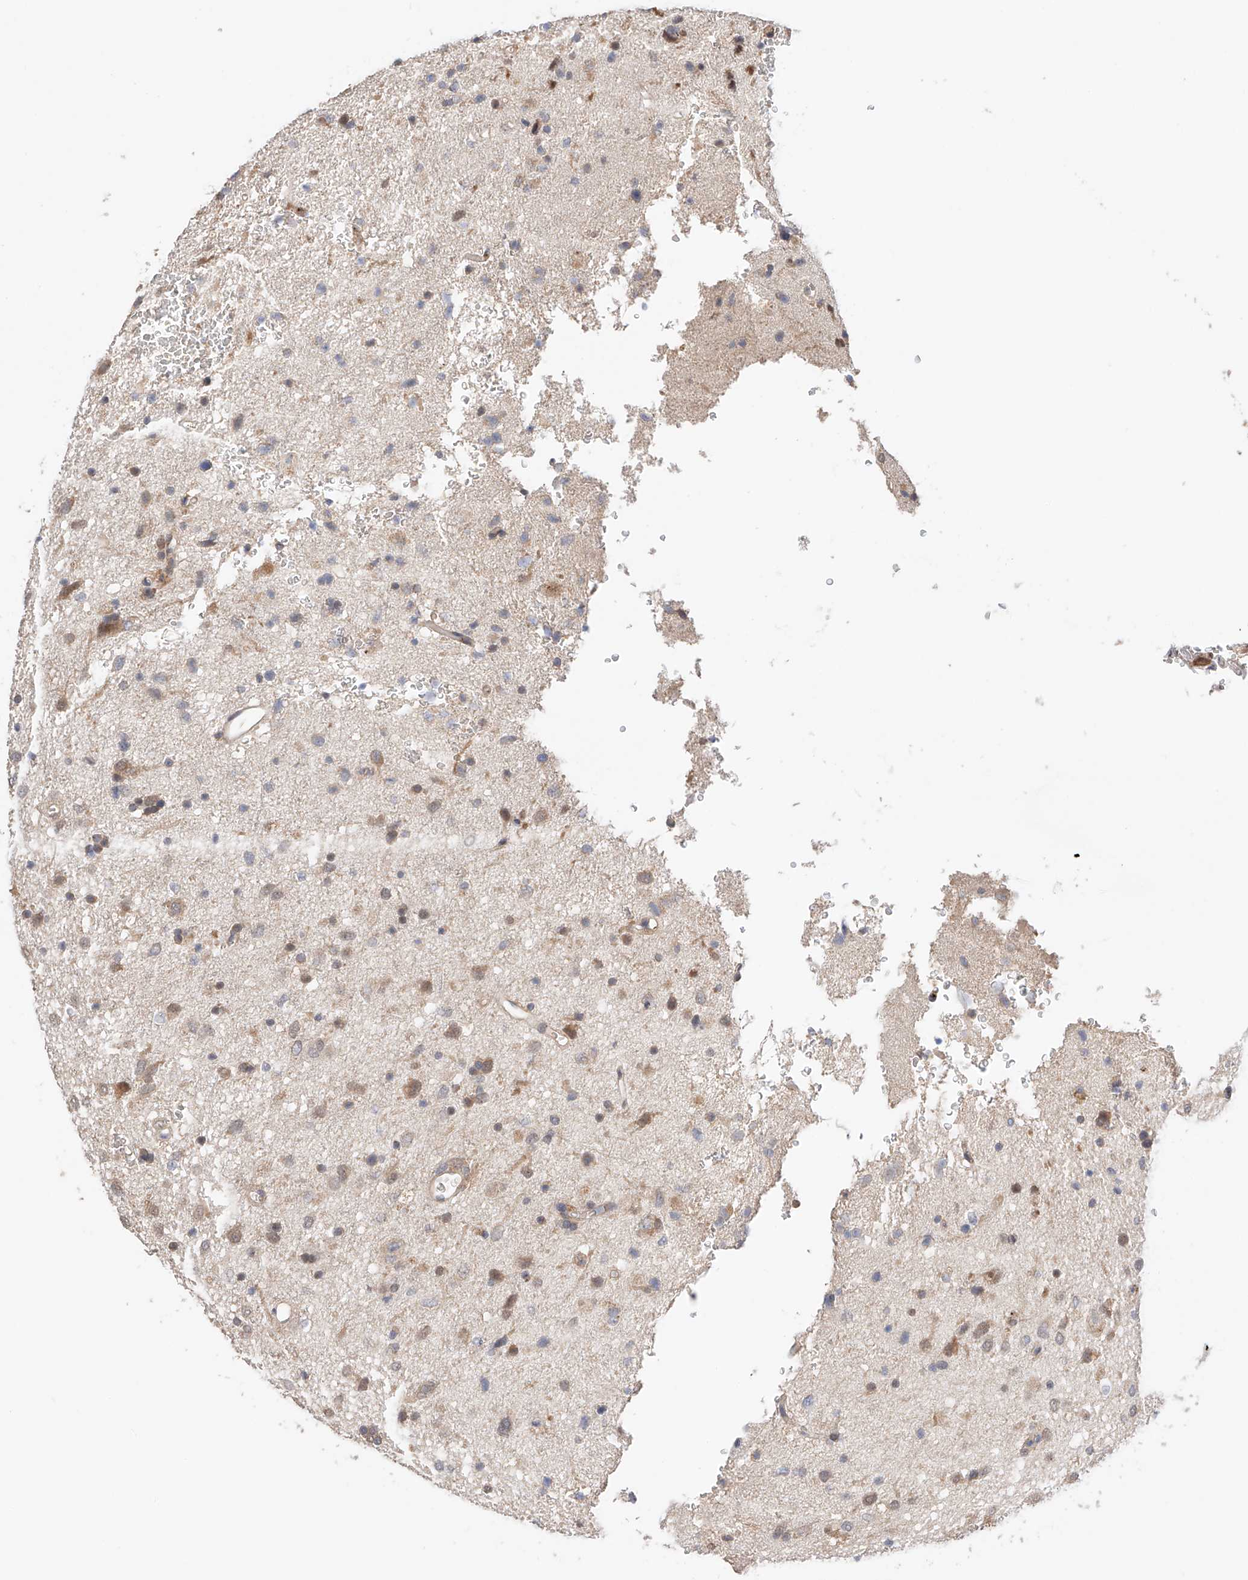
{"staining": {"intensity": "weak", "quantity": "25%-75%", "location": "cytoplasmic/membranous"}, "tissue": "glioma", "cell_type": "Tumor cells", "image_type": "cancer", "snomed": [{"axis": "morphology", "description": "Glioma, malignant, Low grade"}, {"axis": "topography", "description": "Brain"}], "caption": "IHC histopathology image of neoplastic tissue: human glioma stained using immunohistochemistry exhibits low levels of weak protein expression localized specifically in the cytoplasmic/membranous of tumor cells, appearing as a cytoplasmic/membranous brown color.", "gene": "ZFHX2", "patient": {"sex": "male", "age": 77}}